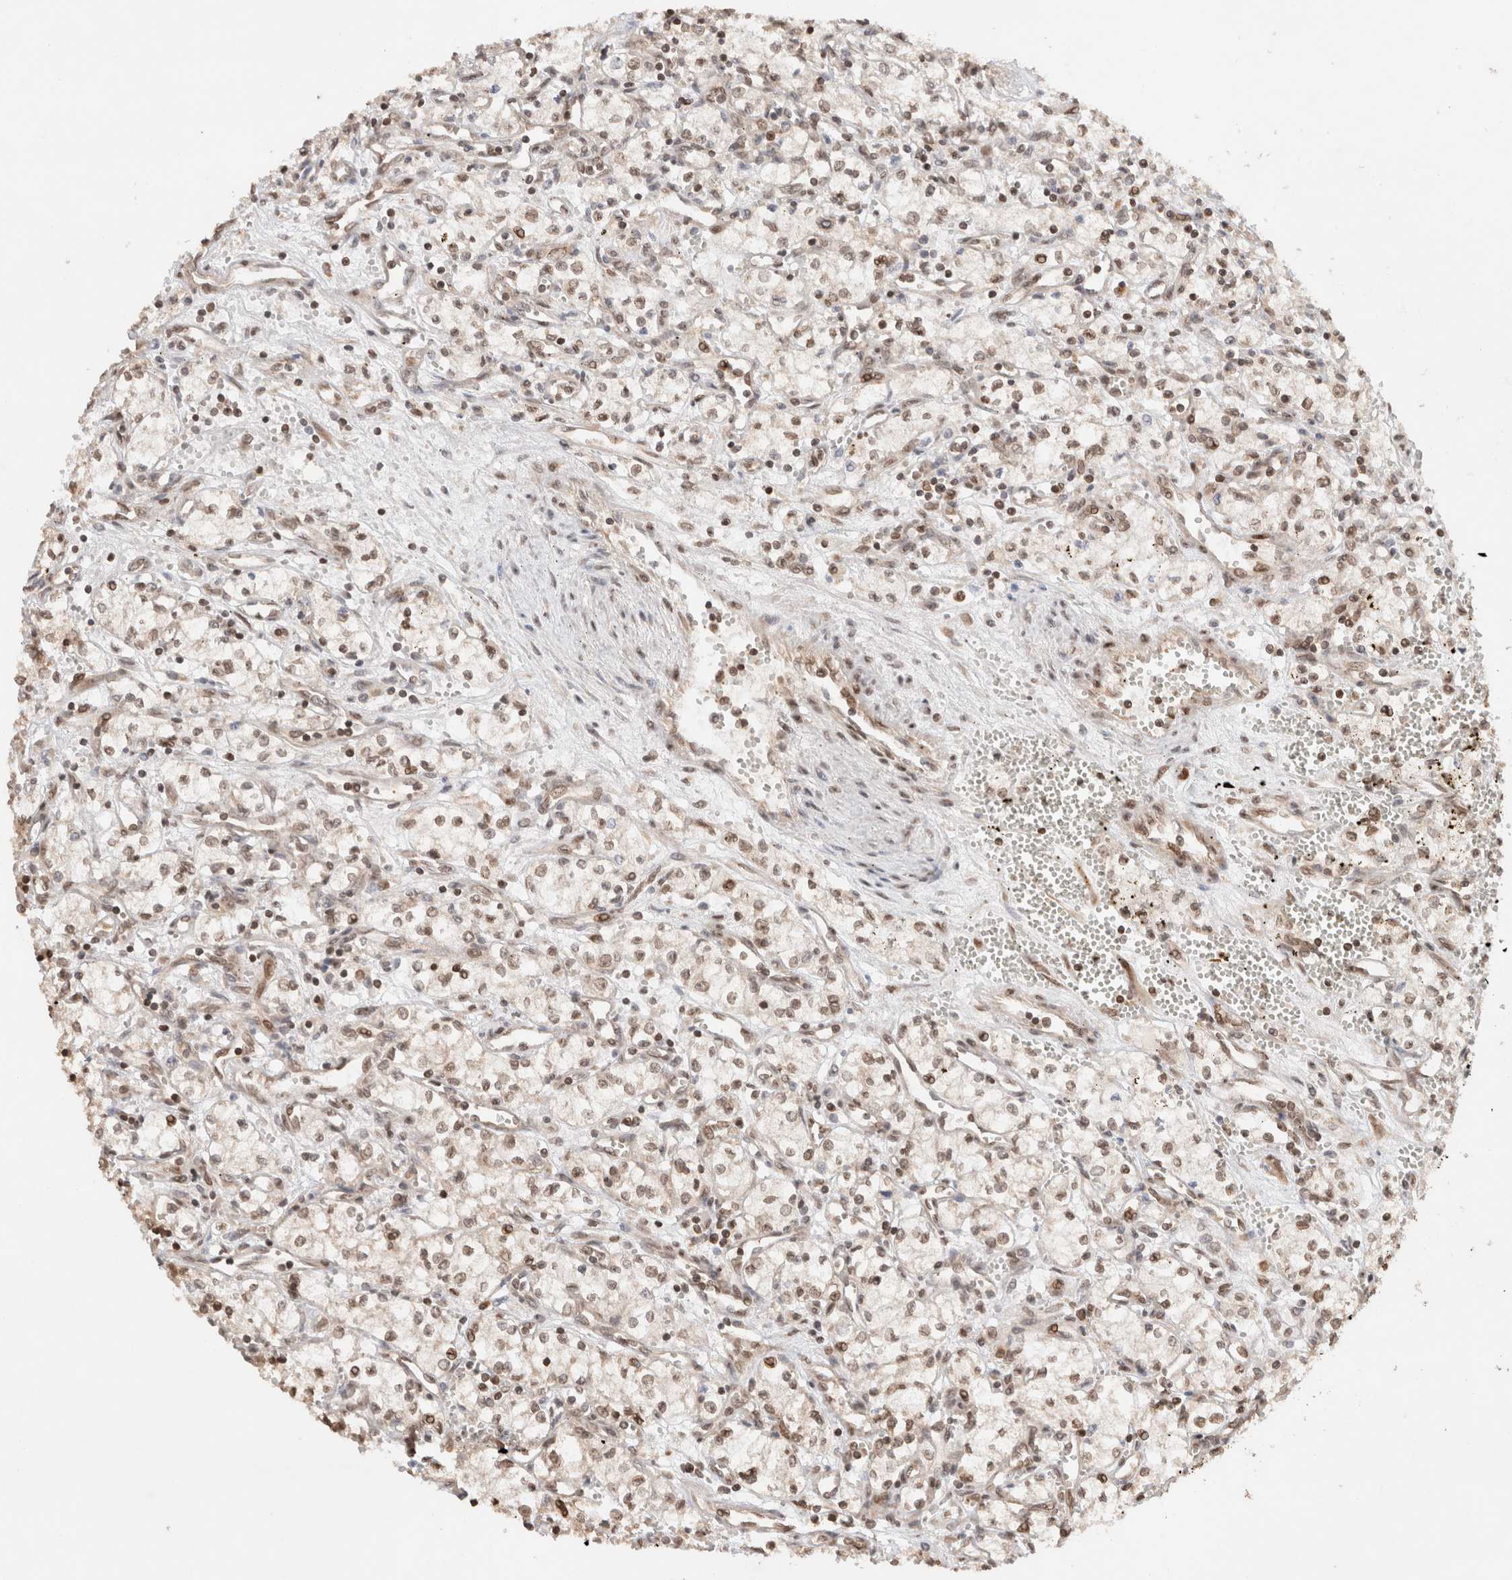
{"staining": {"intensity": "moderate", "quantity": ">75%", "location": "nuclear"}, "tissue": "renal cancer", "cell_type": "Tumor cells", "image_type": "cancer", "snomed": [{"axis": "morphology", "description": "Adenocarcinoma, NOS"}, {"axis": "topography", "description": "Kidney"}], "caption": "Tumor cells demonstrate medium levels of moderate nuclear positivity in approximately >75% of cells in adenocarcinoma (renal).", "gene": "TPR", "patient": {"sex": "male", "age": 59}}